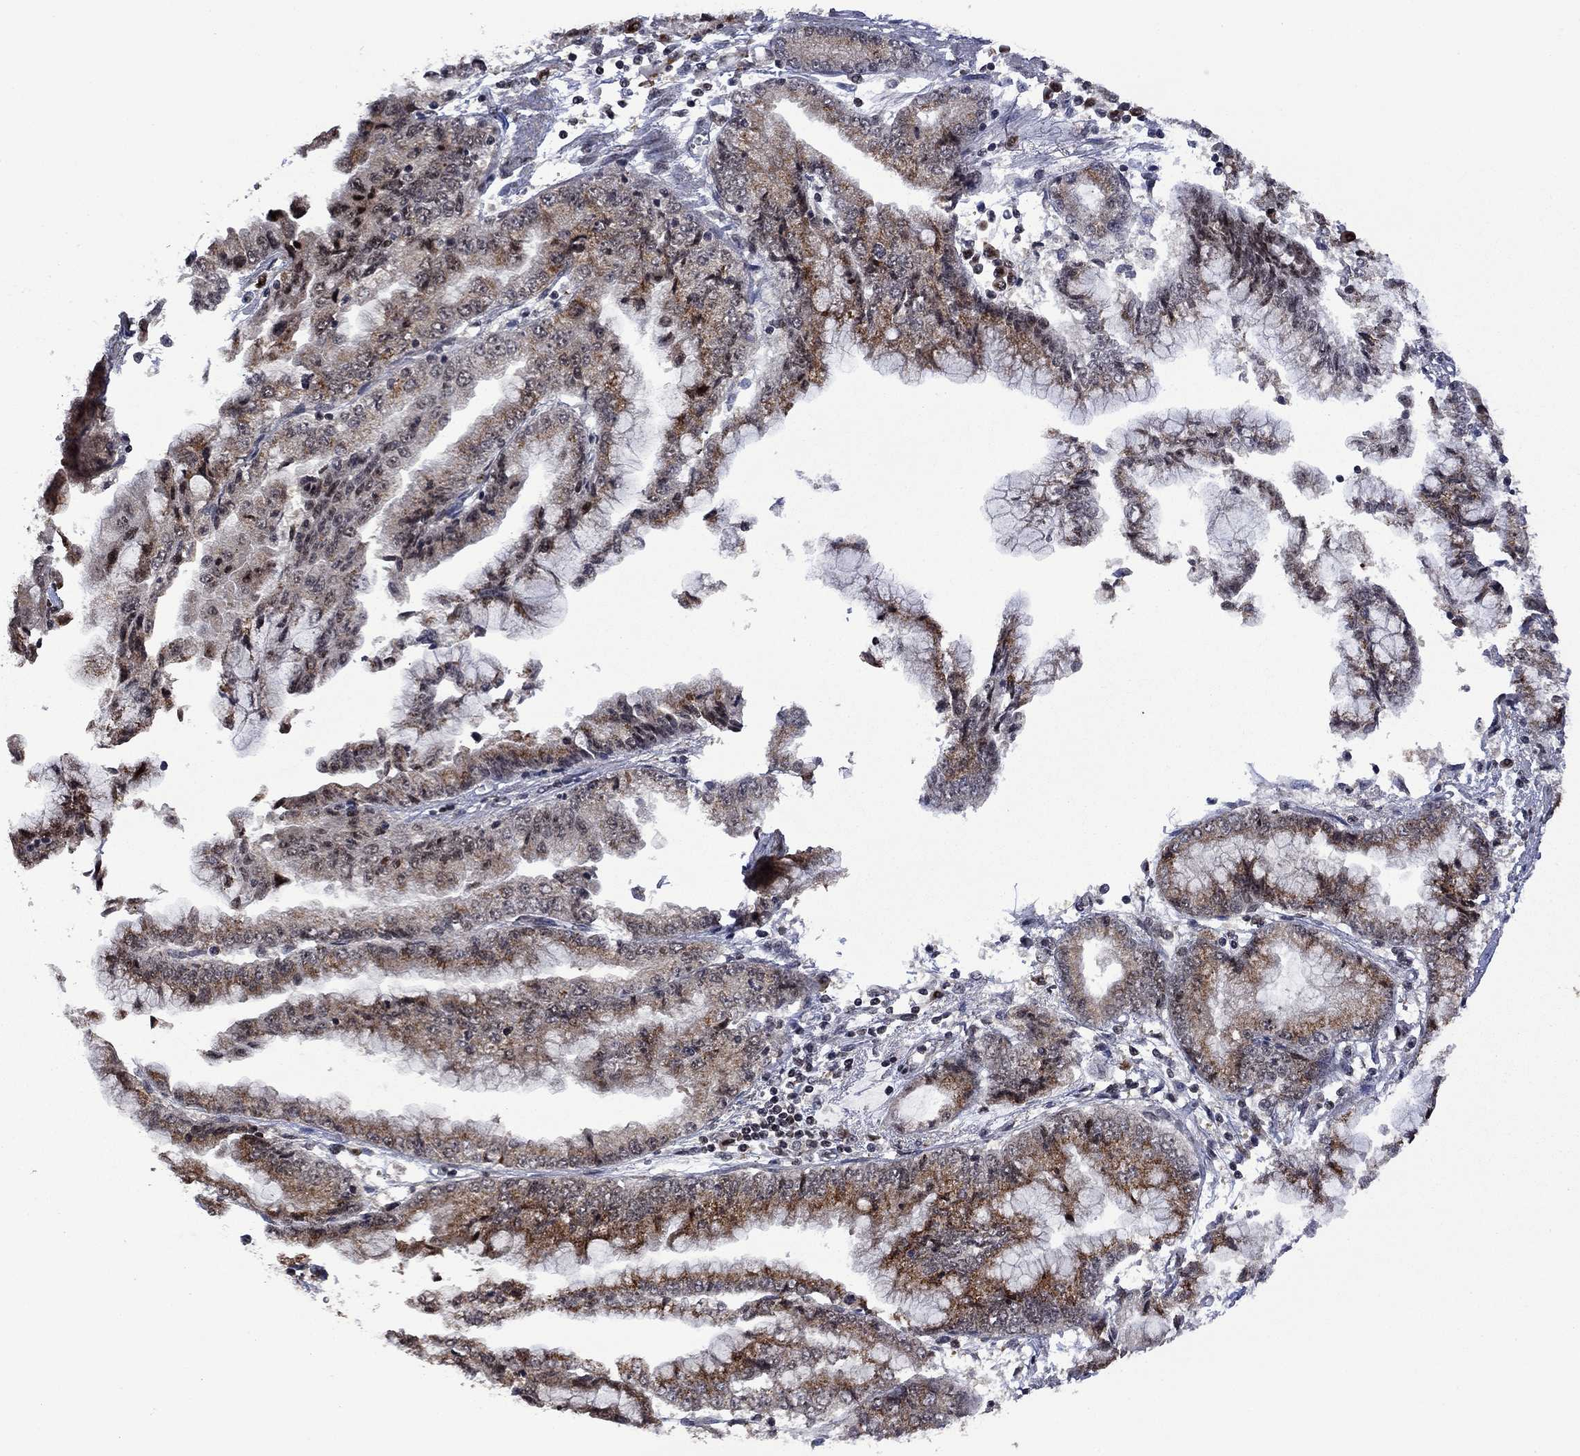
{"staining": {"intensity": "moderate", "quantity": "25%-75%", "location": "cytoplasmic/membranous"}, "tissue": "stomach cancer", "cell_type": "Tumor cells", "image_type": "cancer", "snomed": [{"axis": "morphology", "description": "Adenocarcinoma, NOS"}, {"axis": "topography", "description": "Stomach, upper"}], "caption": "Brown immunohistochemical staining in adenocarcinoma (stomach) reveals moderate cytoplasmic/membranous expression in approximately 25%-75% of tumor cells.", "gene": "FBL", "patient": {"sex": "female", "age": 74}}